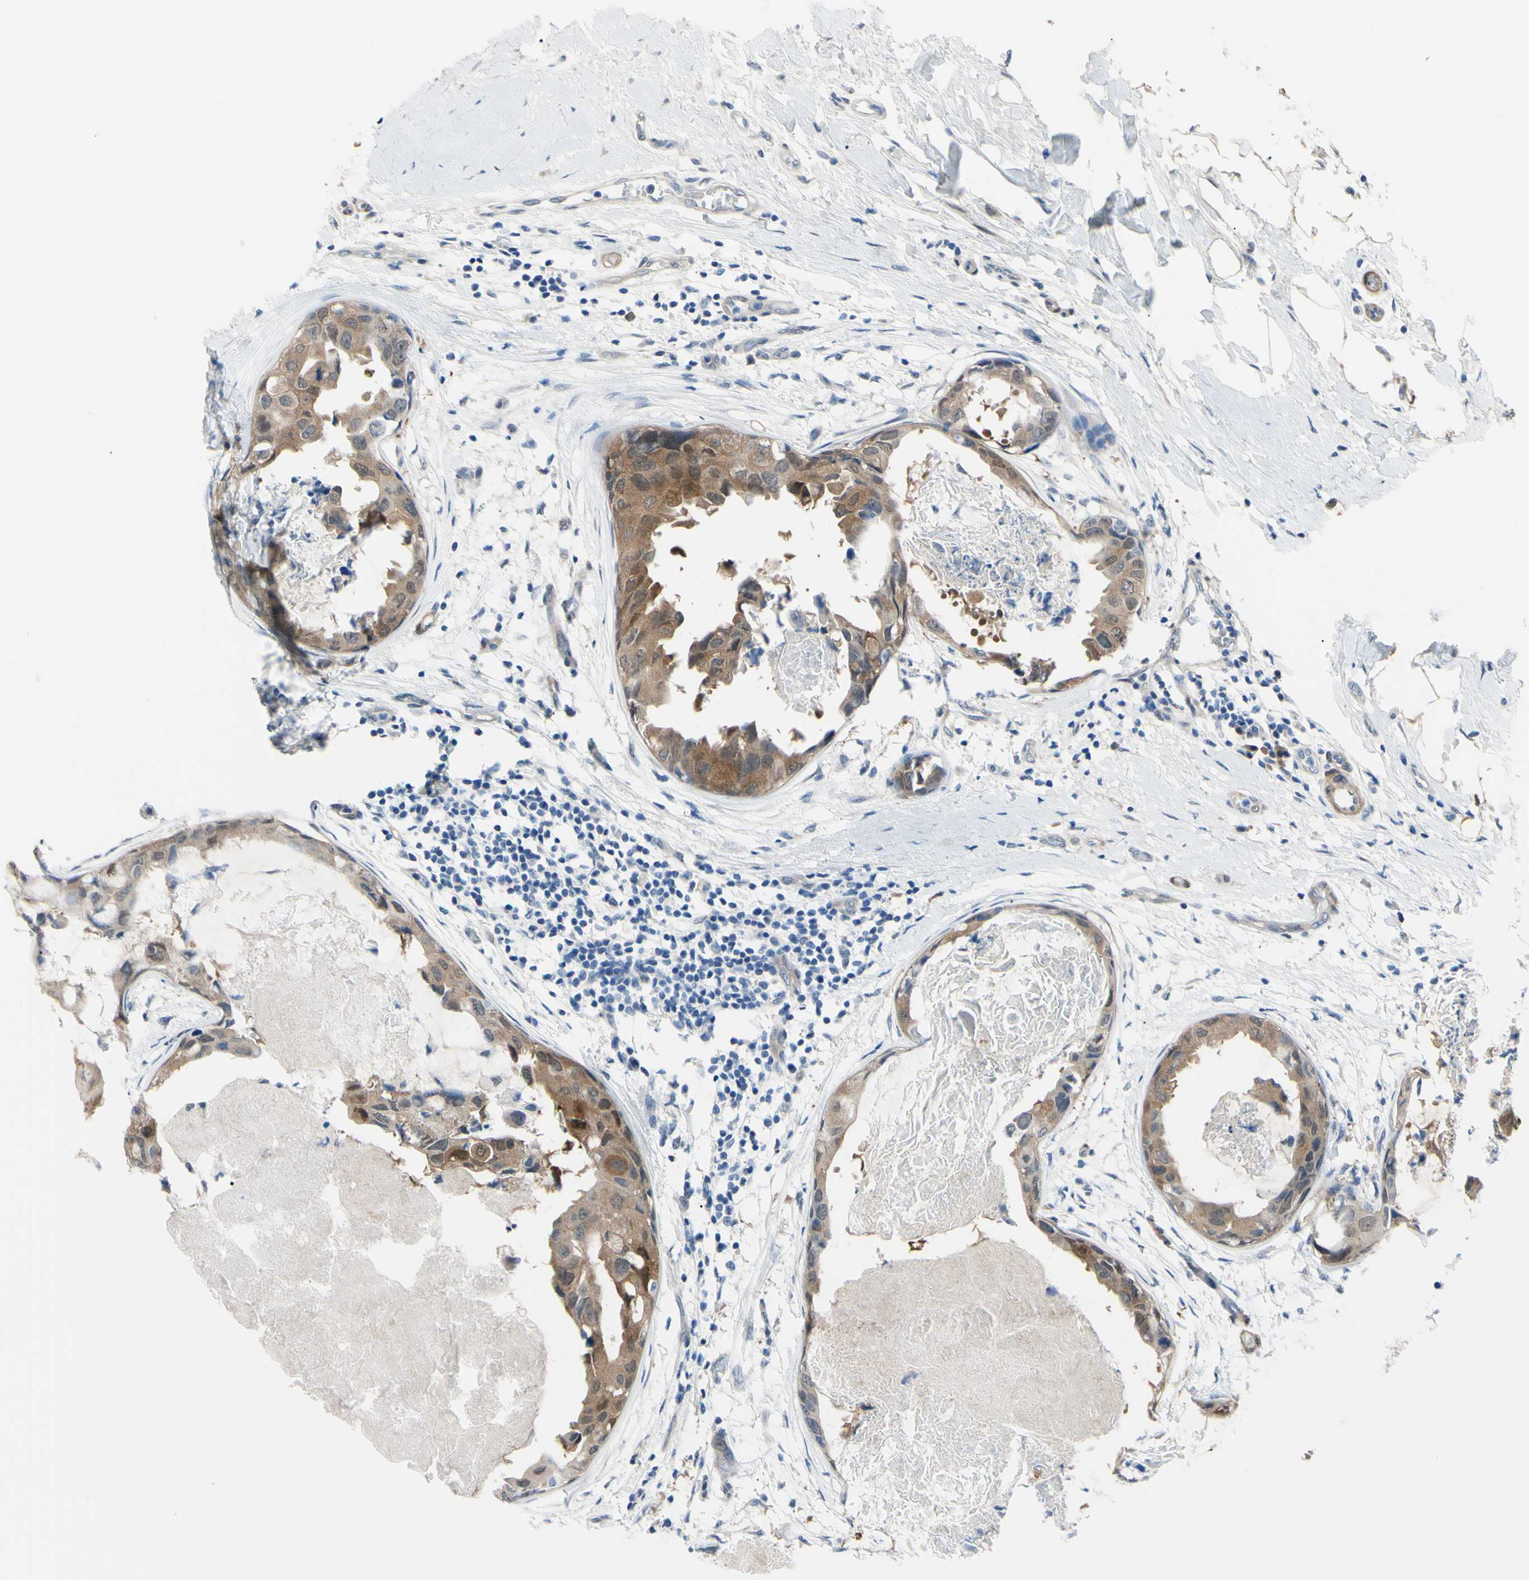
{"staining": {"intensity": "moderate", "quantity": ">75%", "location": "cytoplasmic/membranous"}, "tissue": "breast cancer", "cell_type": "Tumor cells", "image_type": "cancer", "snomed": [{"axis": "morphology", "description": "Duct carcinoma"}, {"axis": "topography", "description": "Breast"}], "caption": "This is an image of immunohistochemistry staining of invasive ductal carcinoma (breast), which shows moderate positivity in the cytoplasmic/membranous of tumor cells.", "gene": "NOL3", "patient": {"sex": "female", "age": 40}}